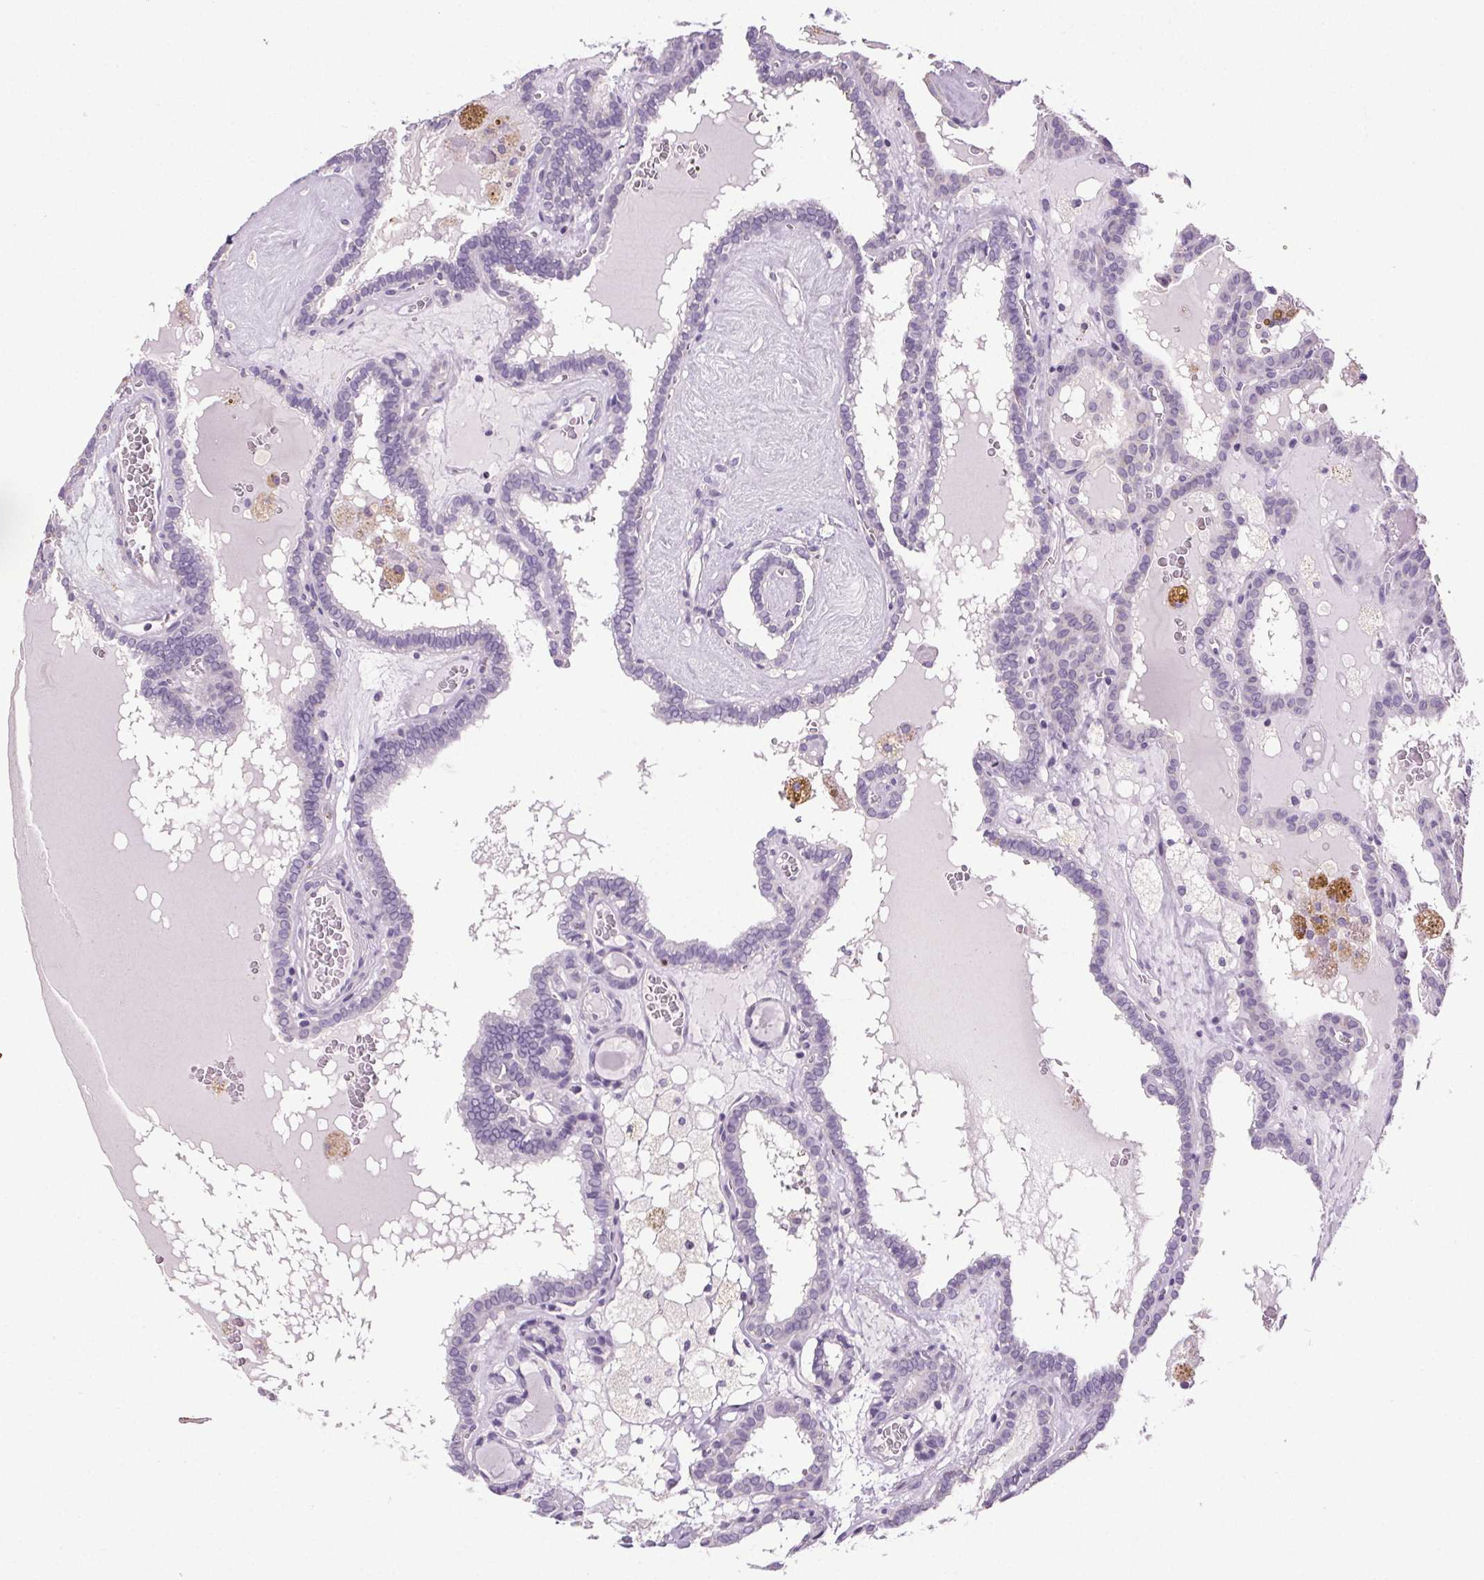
{"staining": {"intensity": "negative", "quantity": "none", "location": "none"}, "tissue": "thyroid cancer", "cell_type": "Tumor cells", "image_type": "cancer", "snomed": [{"axis": "morphology", "description": "Papillary adenocarcinoma, NOS"}, {"axis": "topography", "description": "Thyroid gland"}], "caption": "Immunohistochemistry of human thyroid cancer (papillary adenocarcinoma) shows no staining in tumor cells. The staining was performed using DAB (3,3'-diaminobenzidine) to visualize the protein expression in brown, while the nuclei were stained in blue with hematoxylin (Magnification: 20x).", "gene": "GPIHBP1", "patient": {"sex": "female", "age": 39}}